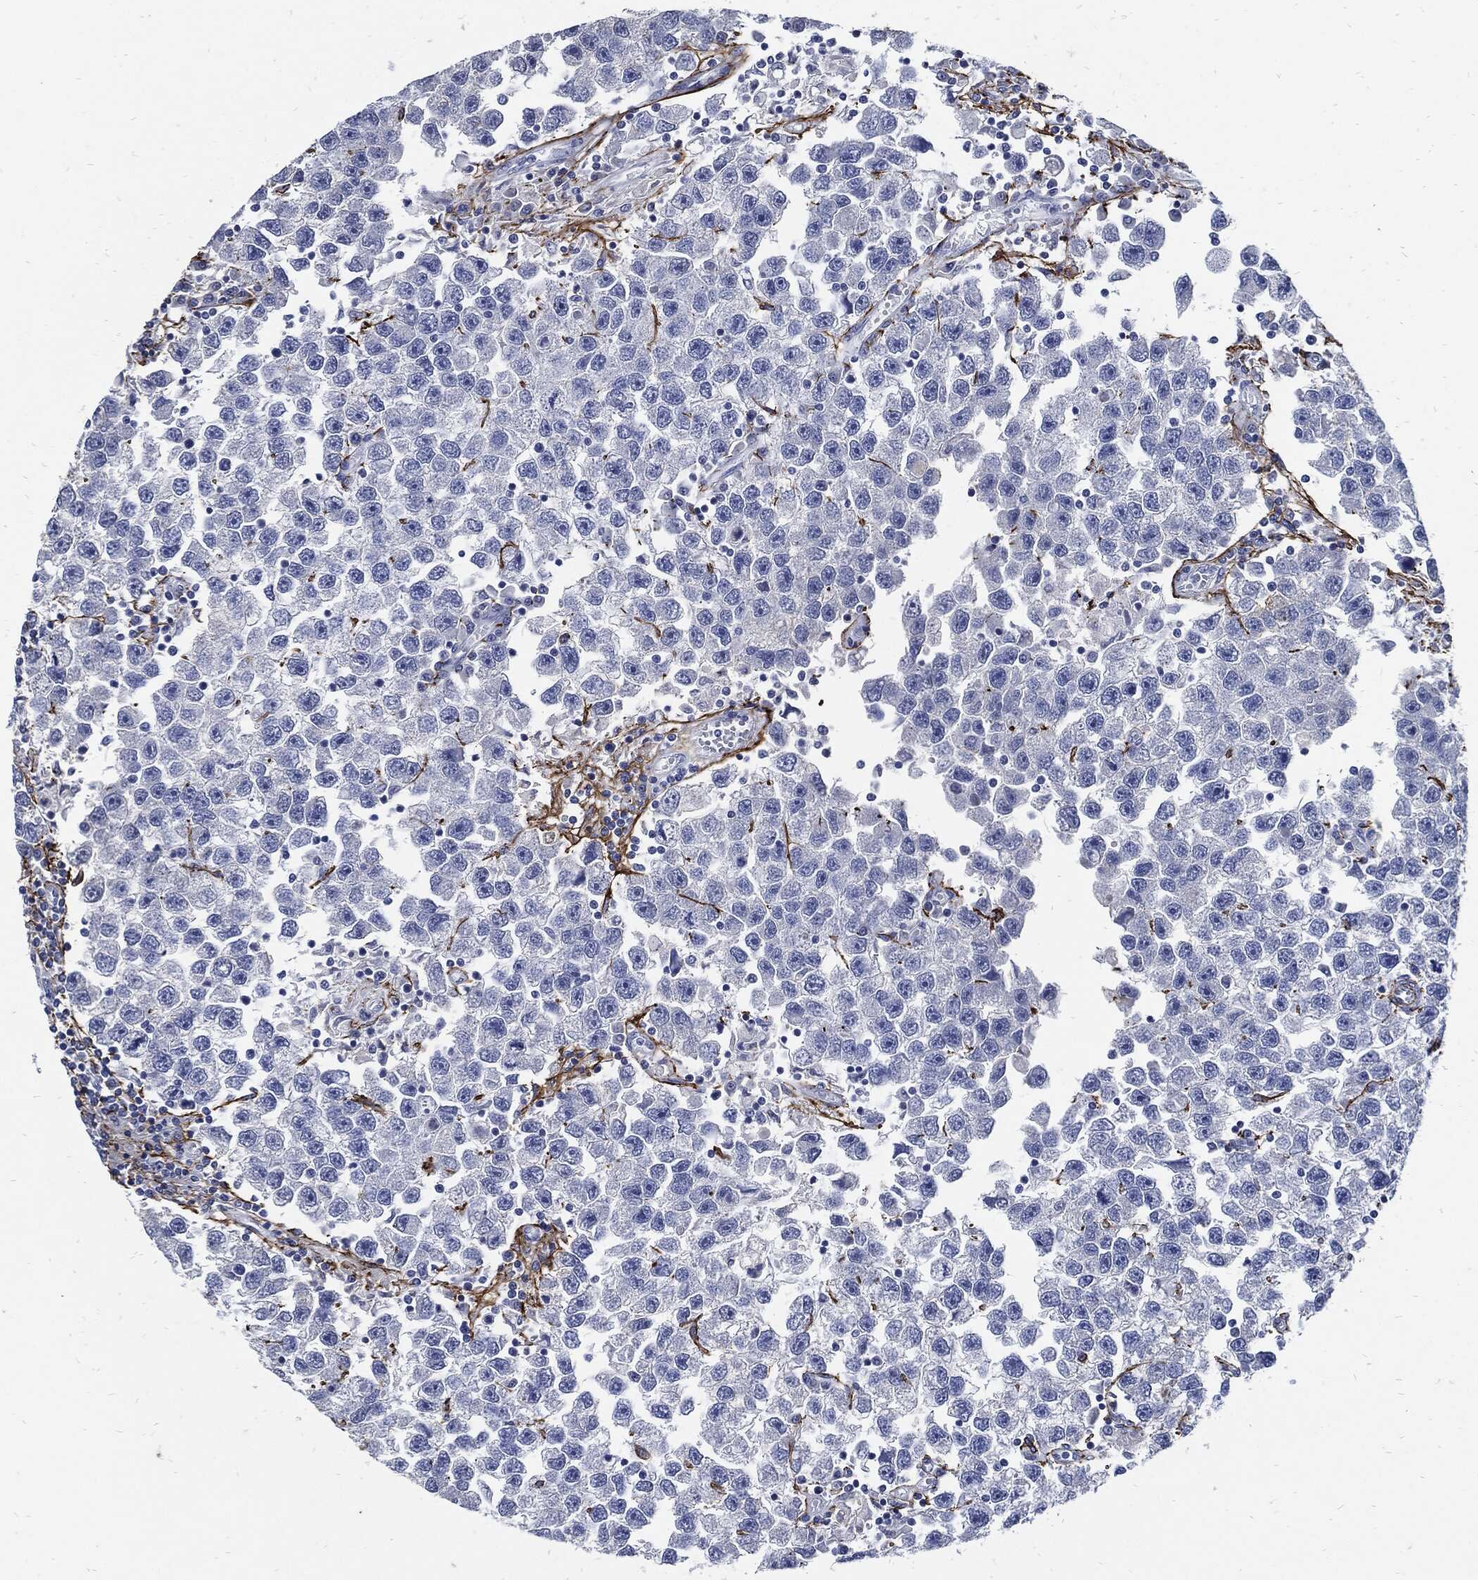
{"staining": {"intensity": "negative", "quantity": "none", "location": "none"}, "tissue": "testis cancer", "cell_type": "Tumor cells", "image_type": "cancer", "snomed": [{"axis": "morphology", "description": "Seminoma, NOS"}, {"axis": "topography", "description": "Testis"}], "caption": "IHC of seminoma (testis) shows no staining in tumor cells.", "gene": "FBN1", "patient": {"sex": "male", "age": 26}}